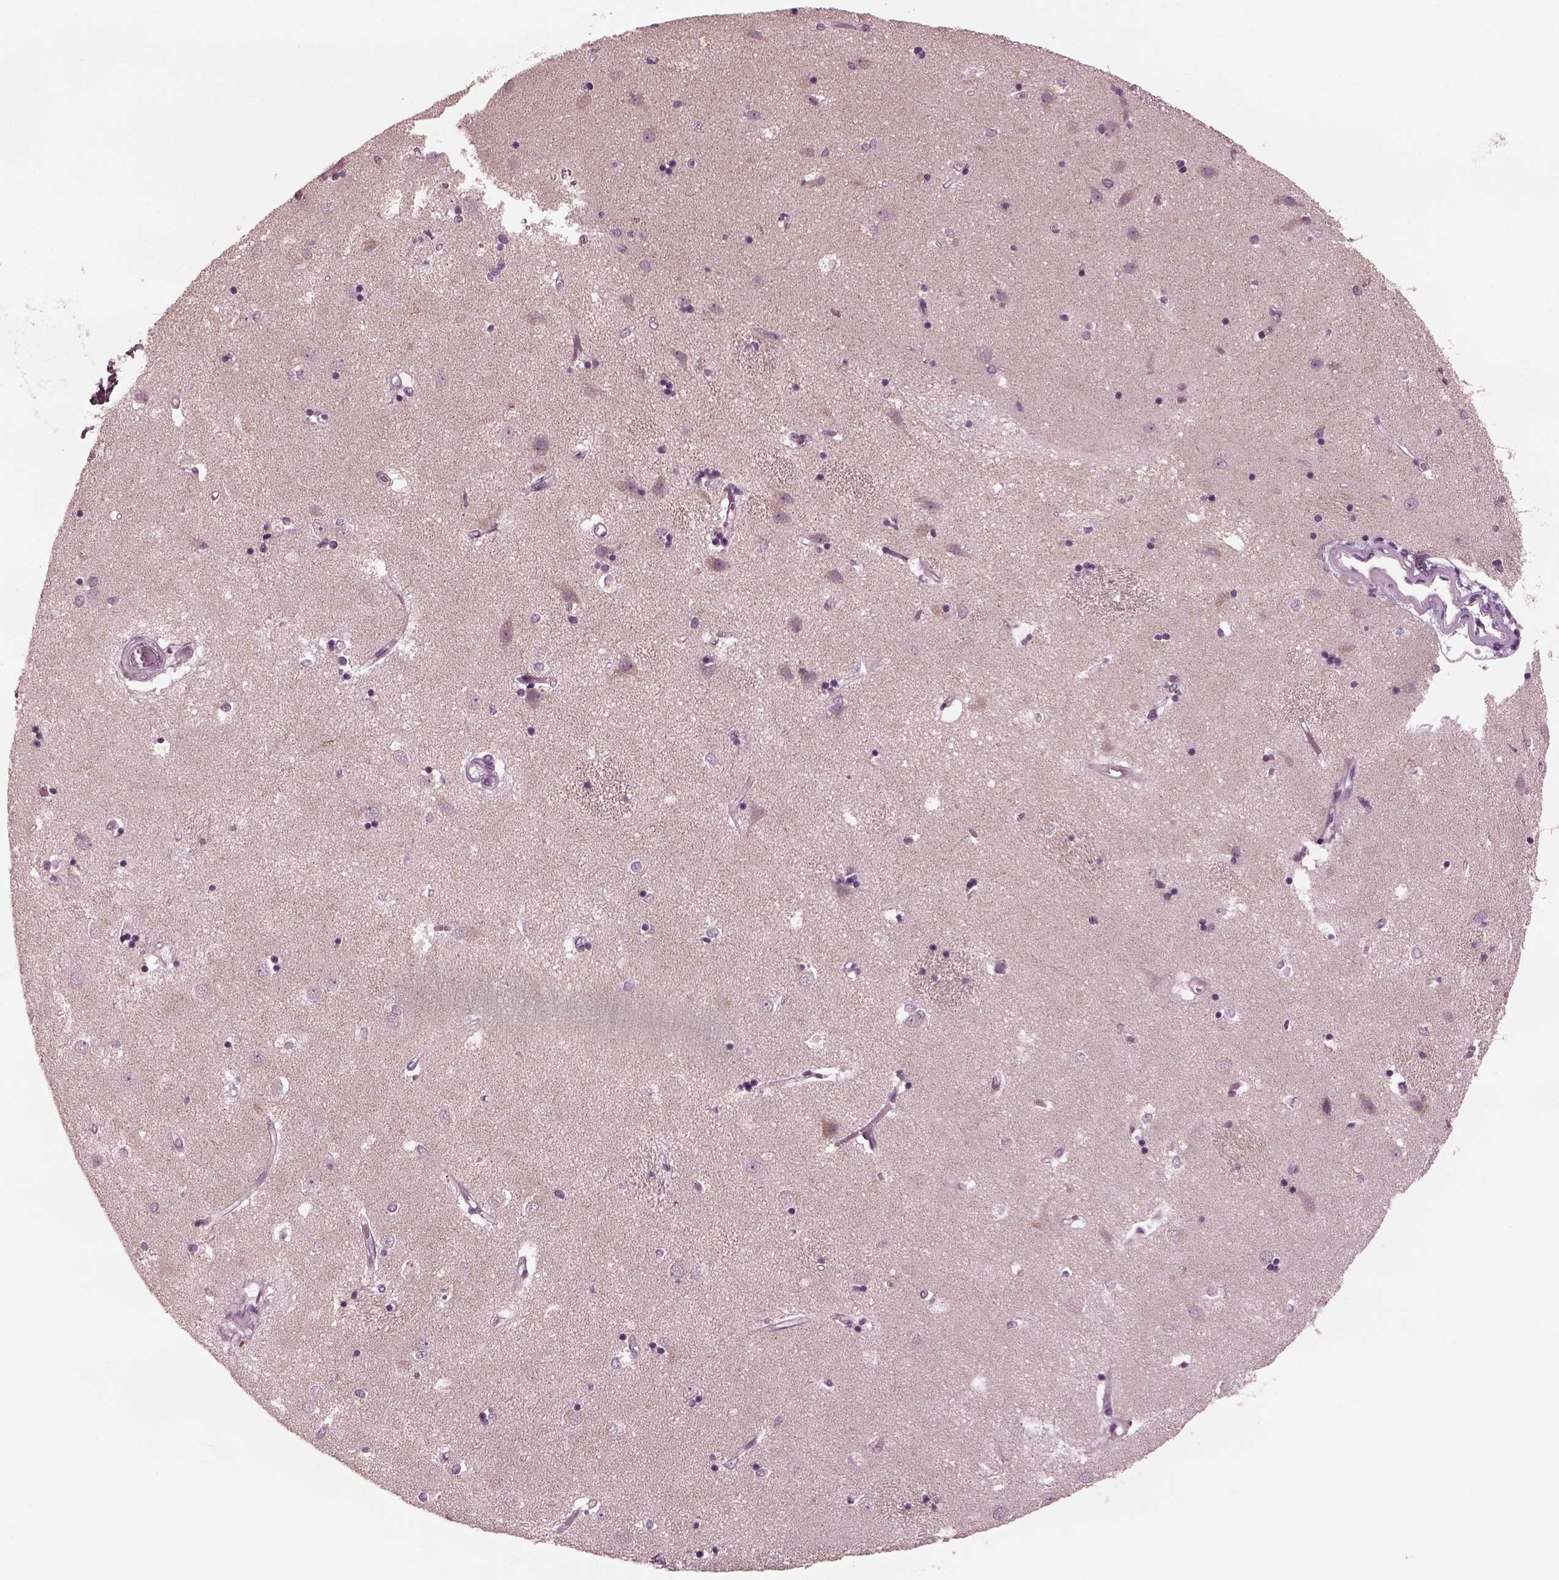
{"staining": {"intensity": "negative", "quantity": "none", "location": "none"}, "tissue": "caudate", "cell_type": "Glial cells", "image_type": "normal", "snomed": [{"axis": "morphology", "description": "Normal tissue, NOS"}, {"axis": "topography", "description": "Lateral ventricle wall"}], "caption": "IHC of normal caudate exhibits no positivity in glial cells.", "gene": "YY2", "patient": {"sex": "male", "age": 54}}